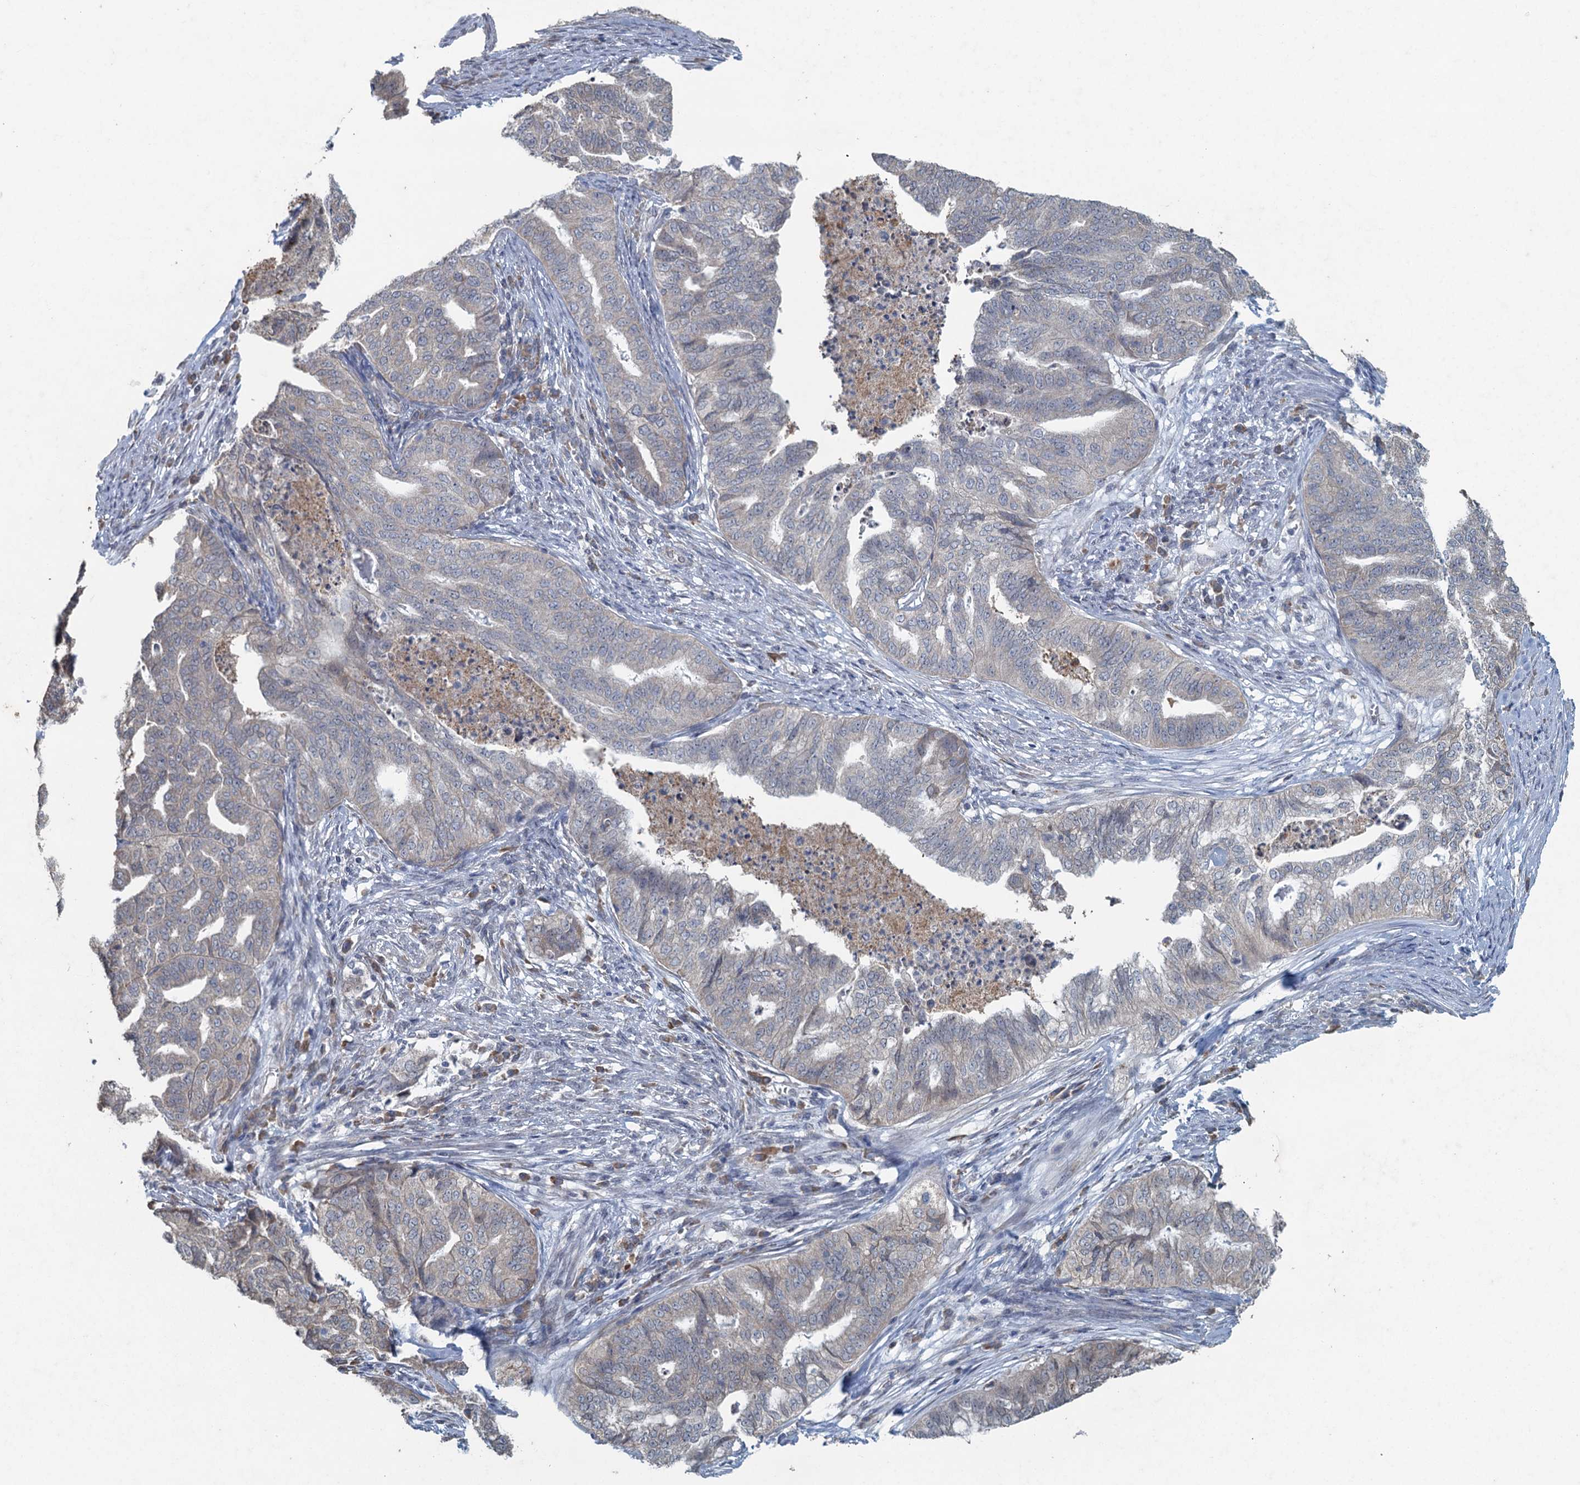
{"staining": {"intensity": "negative", "quantity": "none", "location": "none"}, "tissue": "endometrial cancer", "cell_type": "Tumor cells", "image_type": "cancer", "snomed": [{"axis": "morphology", "description": "Adenocarcinoma, NOS"}, {"axis": "topography", "description": "Endometrium"}], "caption": "IHC image of human endometrial cancer (adenocarcinoma) stained for a protein (brown), which exhibits no positivity in tumor cells.", "gene": "TEX35", "patient": {"sex": "female", "age": 79}}